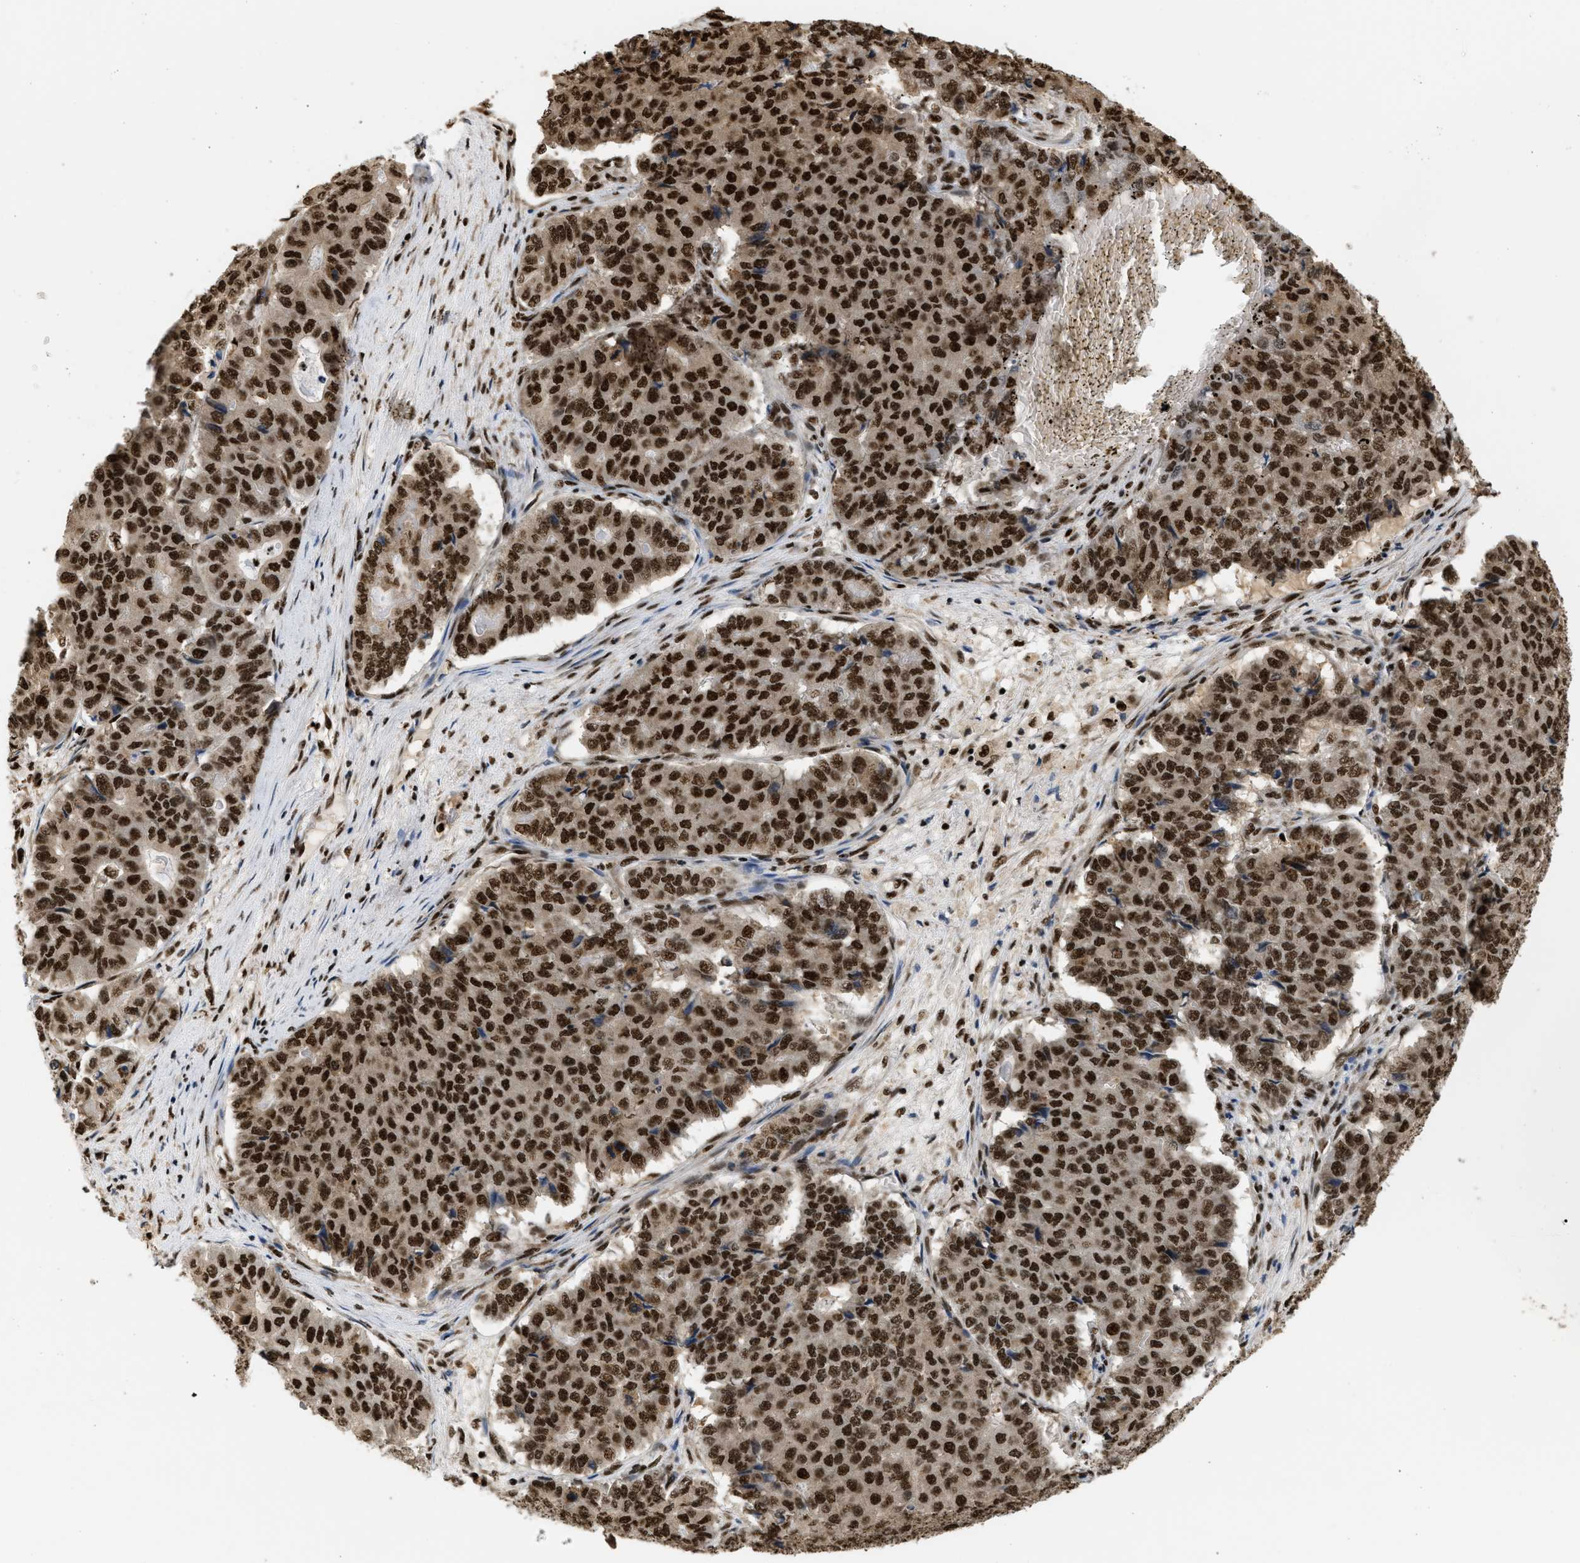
{"staining": {"intensity": "strong", "quantity": ">75%", "location": "nuclear"}, "tissue": "pancreatic cancer", "cell_type": "Tumor cells", "image_type": "cancer", "snomed": [{"axis": "morphology", "description": "Adenocarcinoma, NOS"}, {"axis": "topography", "description": "Pancreas"}], "caption": "Pancreatic cancer was stained to show a protein in brown. There is high levels of strong nuclear positivity in about >75% of tumor cells. The protein of interest is shown in brown color, while the nuclei are stained blue.", "gene": "RBM5", "patient": {"sex": "male", "age": 50}}